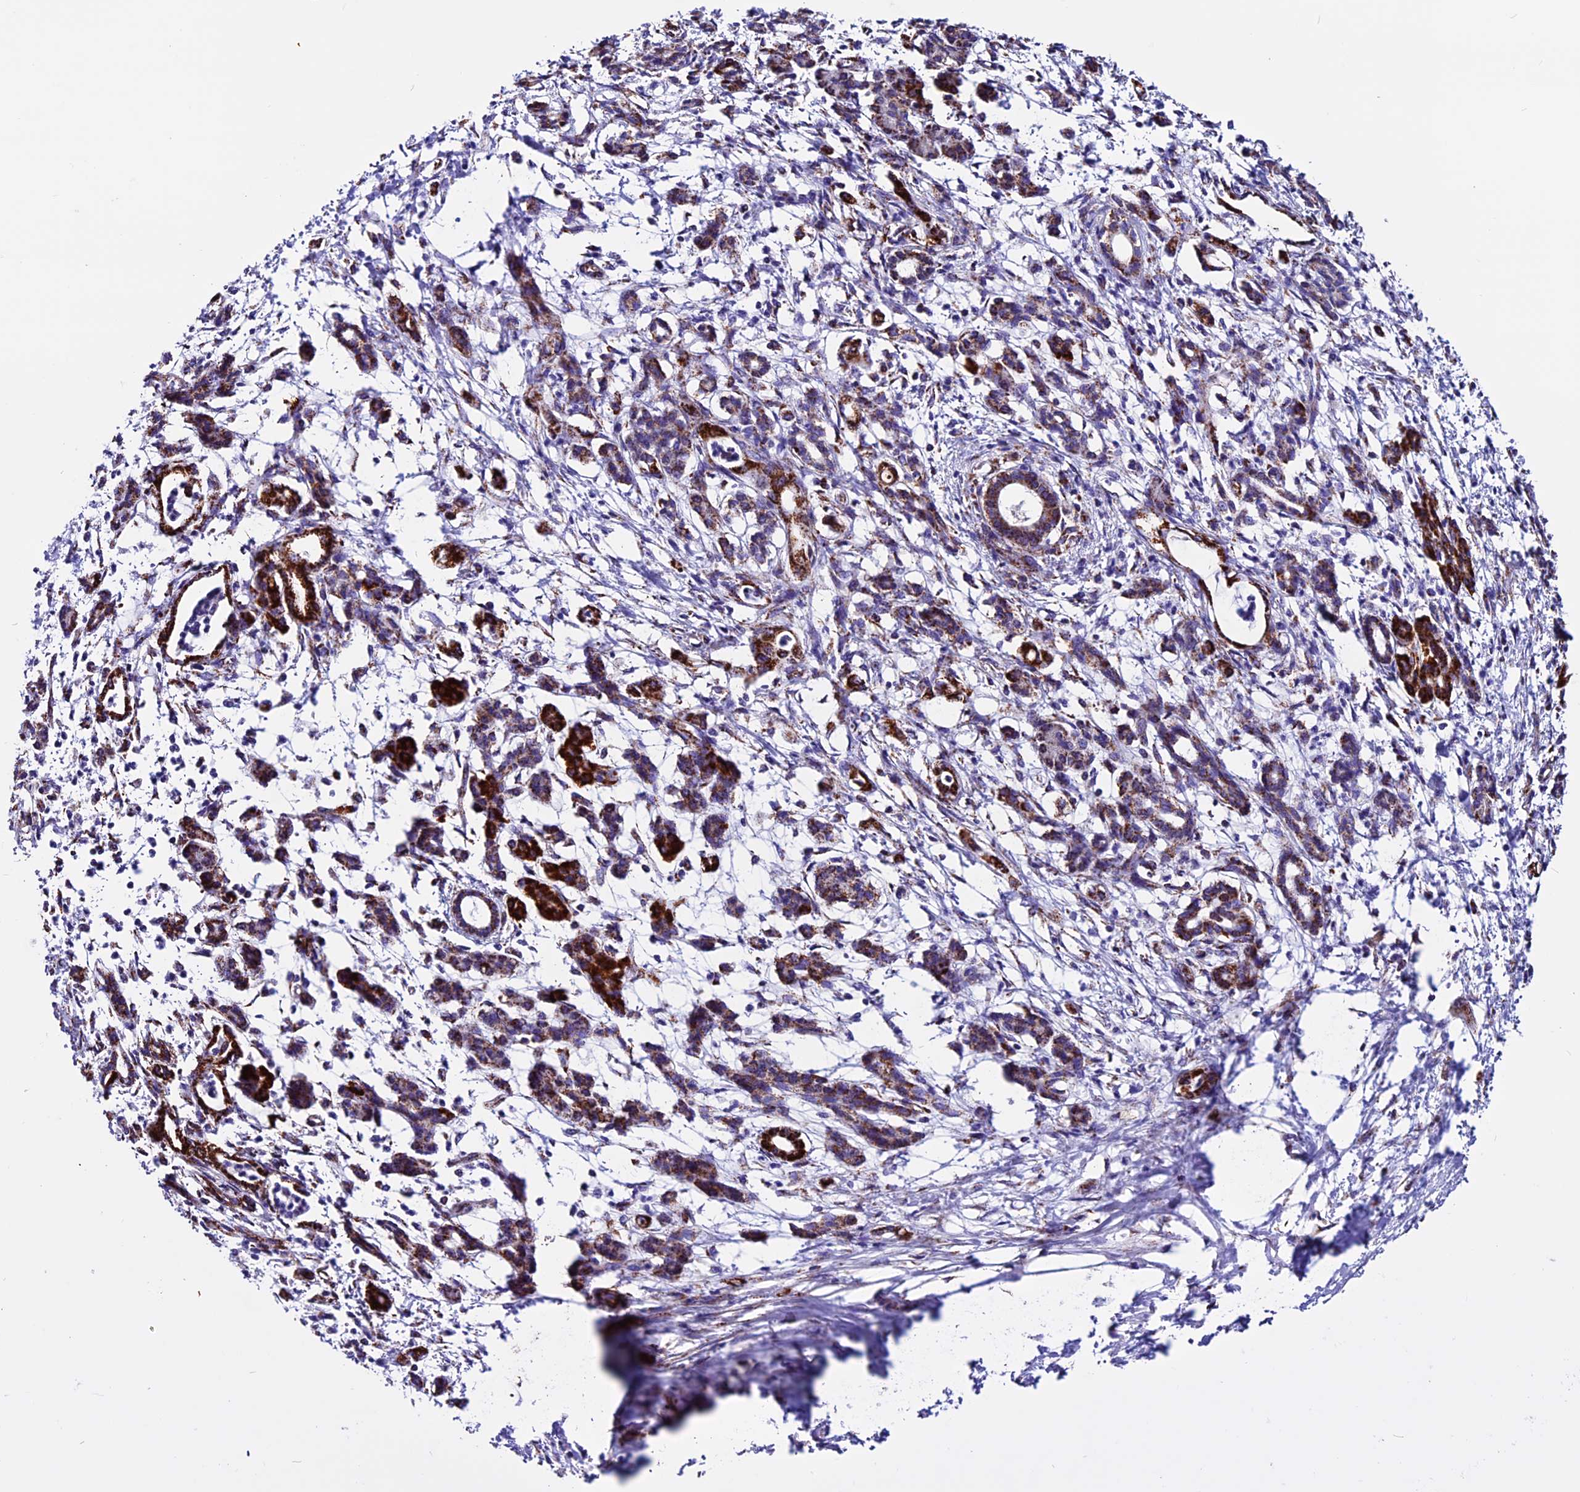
{"staining": {"intensity": "strong", "quantity": "25%-75%", "location": "cytoplasmic/membranous"}, "tissue": "pancreatic cancer", "cell_type": "Tumor cells", "image_type": "cancer", "snomed": [{"axis": "morphology", "description": "Adenocarcinoma, NOS"}, {"axis": "topography", "description": "Pancreas"}], "caption": "Immunohistochemistry (IHC) (DAB (3,3'-diaminobenzidine)) staining of human pancreatic cancer demonstrates strong cytoplasmic/membranous protein staining in approximately 25%-75% of tumor cells.", "gene": "CX3CL1", "patient": {"sex": "female", "age": 55}}